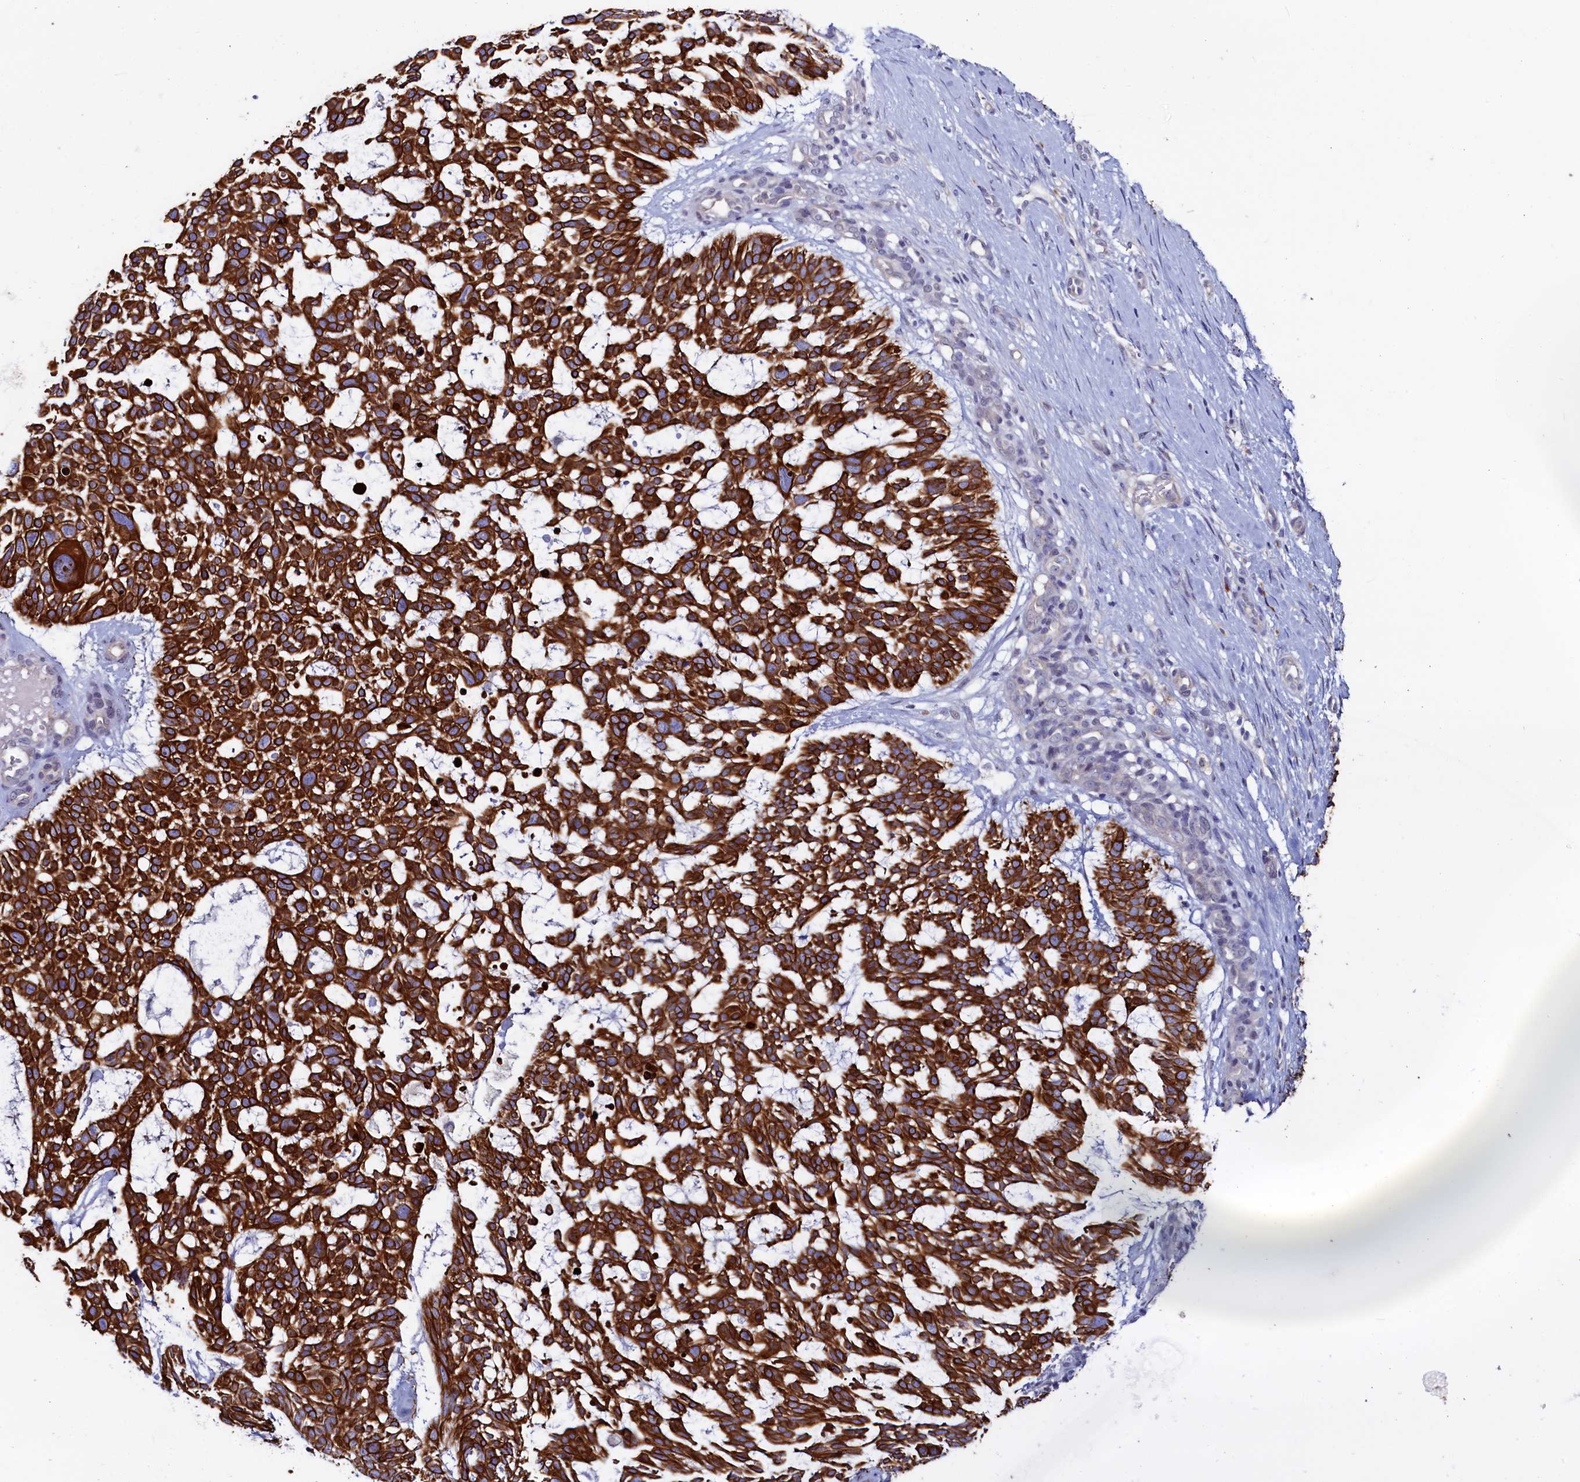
{"staining": {"intensity": "strong", "quantity": ">75%", "location": "cytoplasmic/membranous"}, "tissue": "skin cancer", "cell_type": "Tumor cells", "image_type": "cancer", "snomed": [{"axis": "morphology", "description": "Basal cell carcinoma"}, {"axis": "topography", "description": "Skin"}], "caption": "IHC staining of skin basal cell carcinoma, which shows high levels of strong cytoplasmic/membranous expression in about >75% of tumor cells indicating strong cytoplasmic/membranous protein positivity. The staining was performed using DAB (brown) for protein detection and nuclei were counterstained in hematoxylin (blue).", "gene": "ASTE1", "patient": {"sex": "male", "age": 88}}